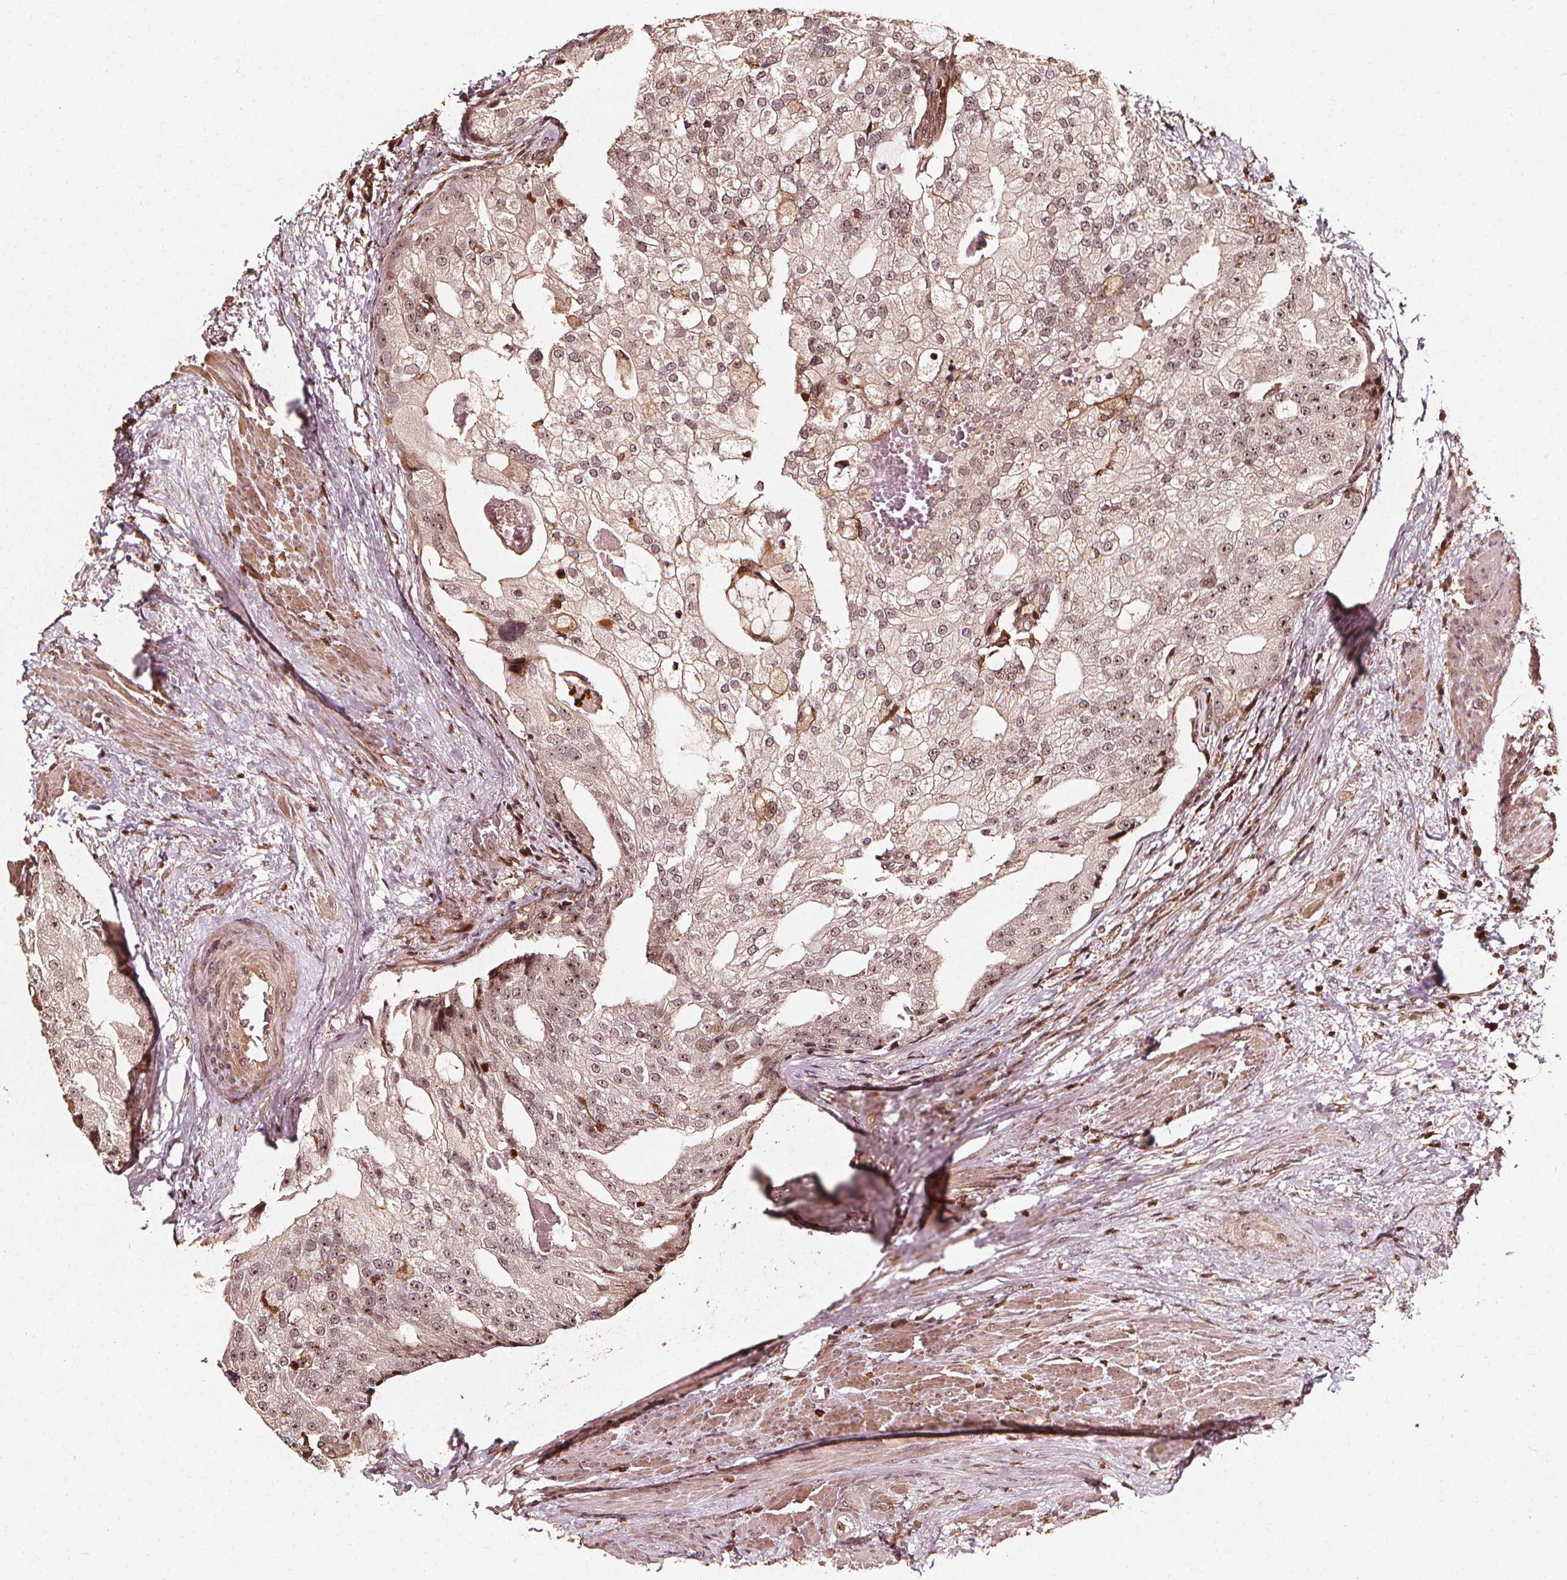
{"staining": {"intensity": "weak", "quantity": ">75%", "location": "cytoplasmic/membranous,nuclear"}, "tissue": "prostate cancer", "cell_type": "Tumor cells", "image_type": "cancer", "snomed": [{"axis": "morphology", "description": "Adenocarcinoma, High grade"}, {"axis": "topography", "description": "Prostate"}], "caption": "IHC (DAB (3,3'-diaminobenzidine)) staining of human high-grade adenocarcinoma (prostate) exhibits weak cytoplasmic/membranous and nuclear protein expression in approximately >75% of tumor cells.", "gene": "EXOSC9", "patient": {"sex": "male", "age": 70}}